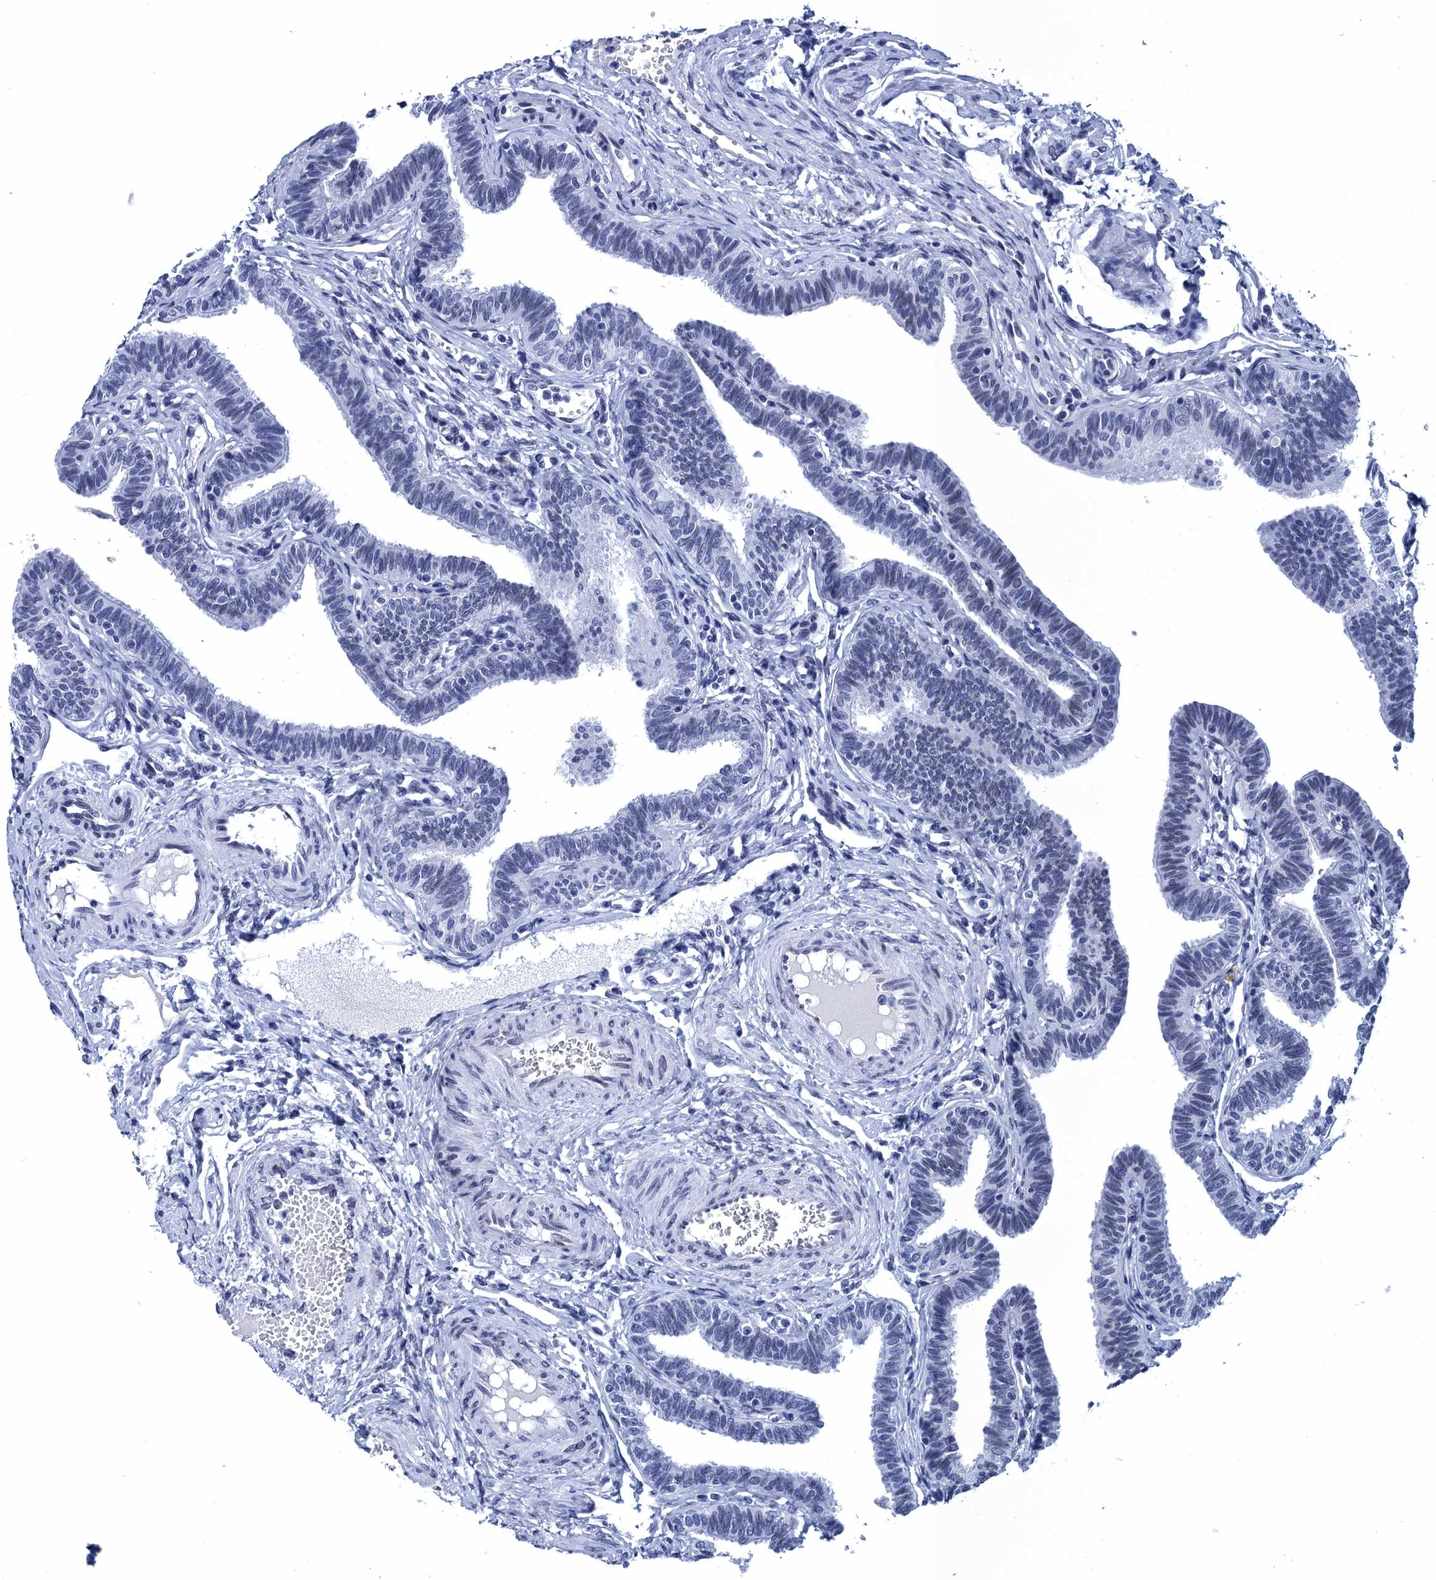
{"staining": {"intensity": "negative", "quantity": "none", "location": "none"}, "tissue": "fallopian tube", "cell_type": "Glandular cells", "image_type": "normal", "snomed": [{"axis": "morphology", "description": "Normal tissue, NOS"}, {"axis": "topography", "description": "Fallopian tube"}, {"axis": "topography", "description": "Ovary"}], "caption": "The IHC photomicrograph has no significant staining in glandular cells of fallopian tube. Brightfield microscopy of immunohistochemistry stained with DAB (3,3'-diaminobenzidine) (brown) and hematoxylin (blue), captured at high magnification.", "gene": "METTL25", "patient": {"sex": "female", "age": 23}}